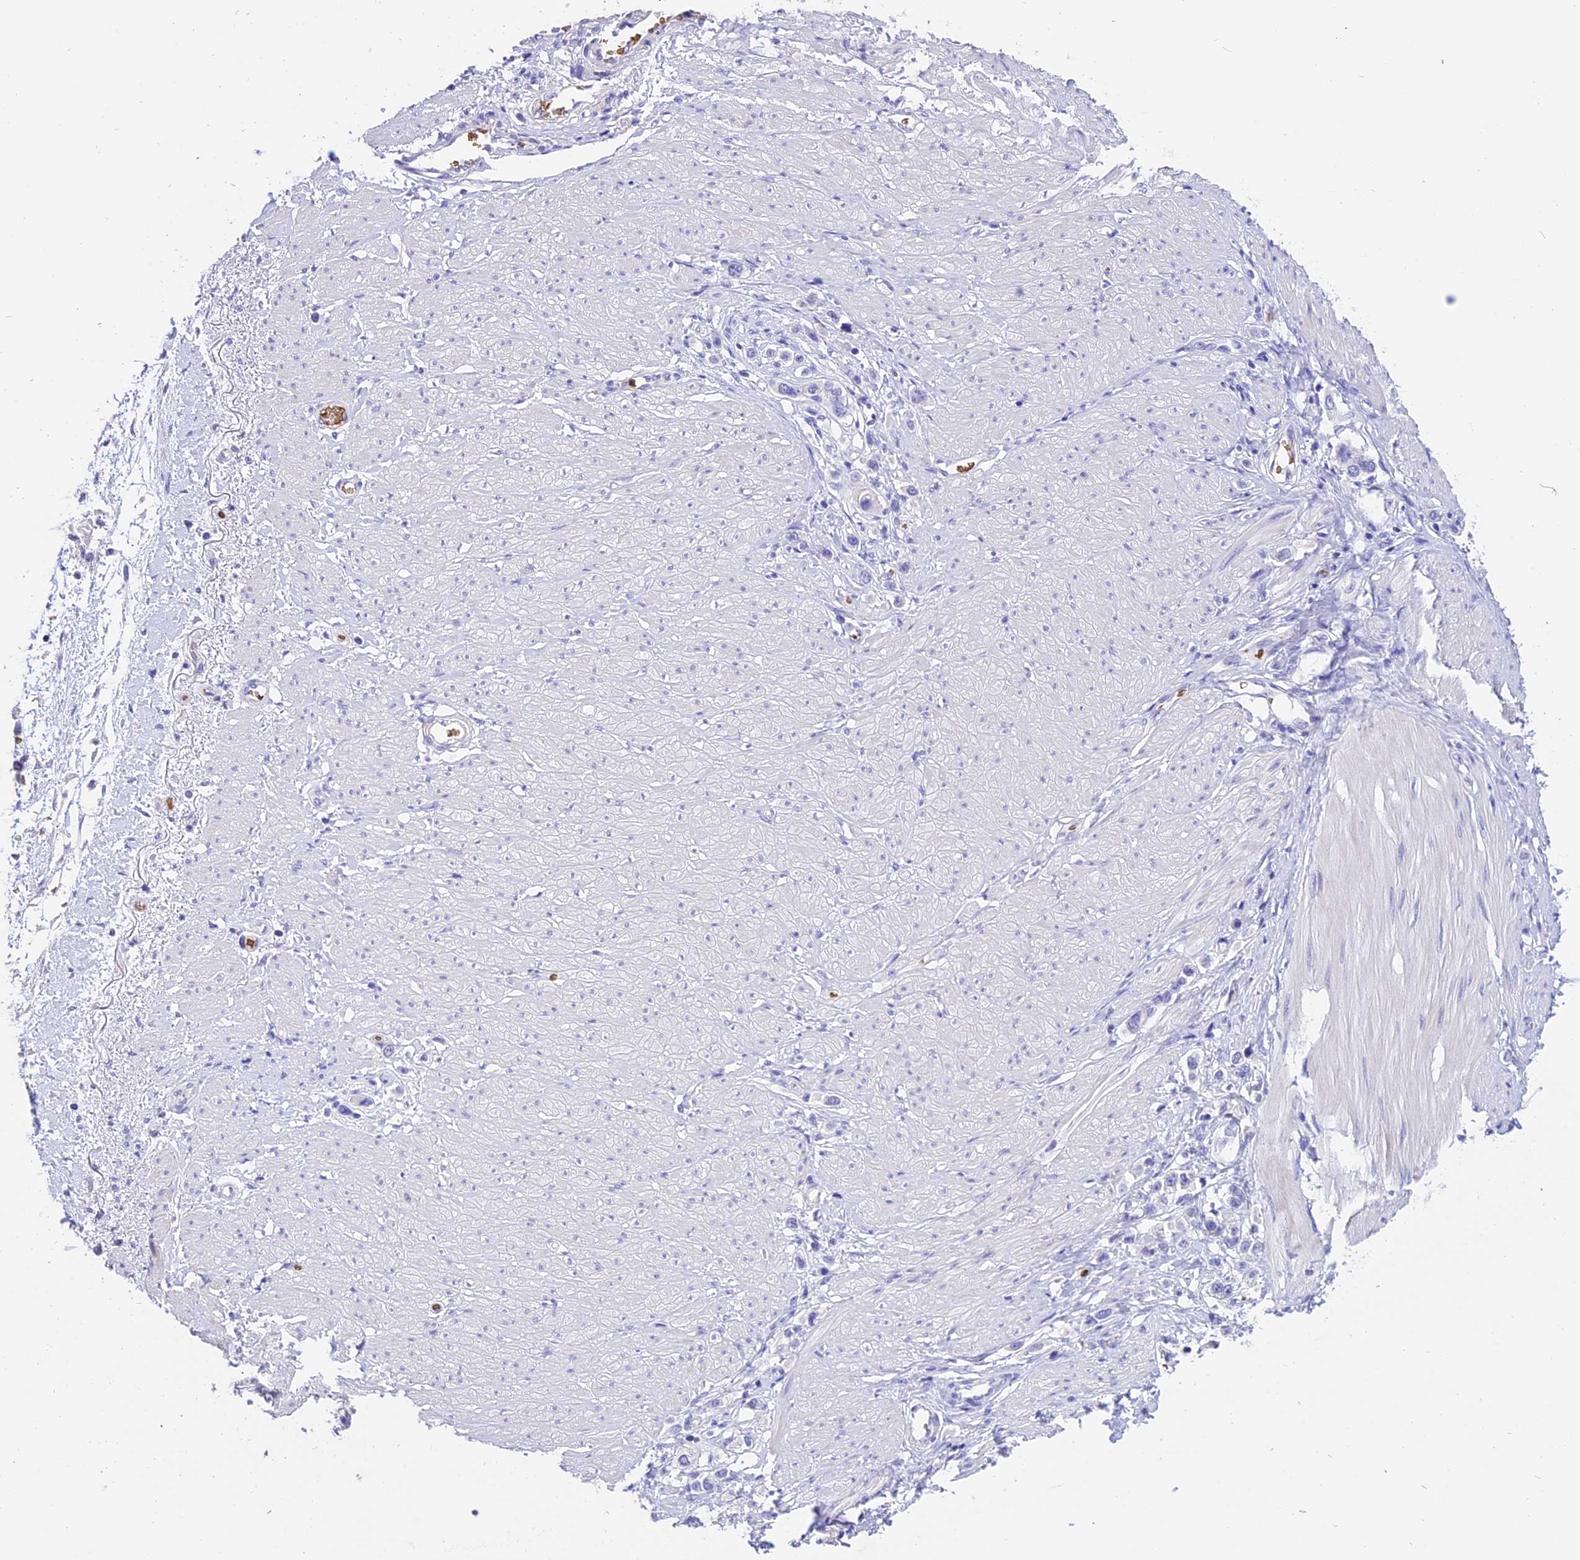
{"staining": {"intensity": "negative", "quantity": "none", "location": "none"}, "tissue": "stomach cancer", "cell_type": "Tumor cells", "image_type": "cancer", "snomed": [{"axis": "morphology", "description": "Adenocarcinoma, NOS"}, {"axis": "topography", "description": "Stomach"}], "caption": "Immunohistochemical staining of human stomach cancer (adenocarcinoma) exhibits no significant staining in tumor cells. The staining was performed using DAB to visualize the protein expression in brown, while the nuclei were stained in blue with hematoxylin (Magnification: 20x).", "gene": "TNNC2", "patient": {"sex": "female", "age": 65}}